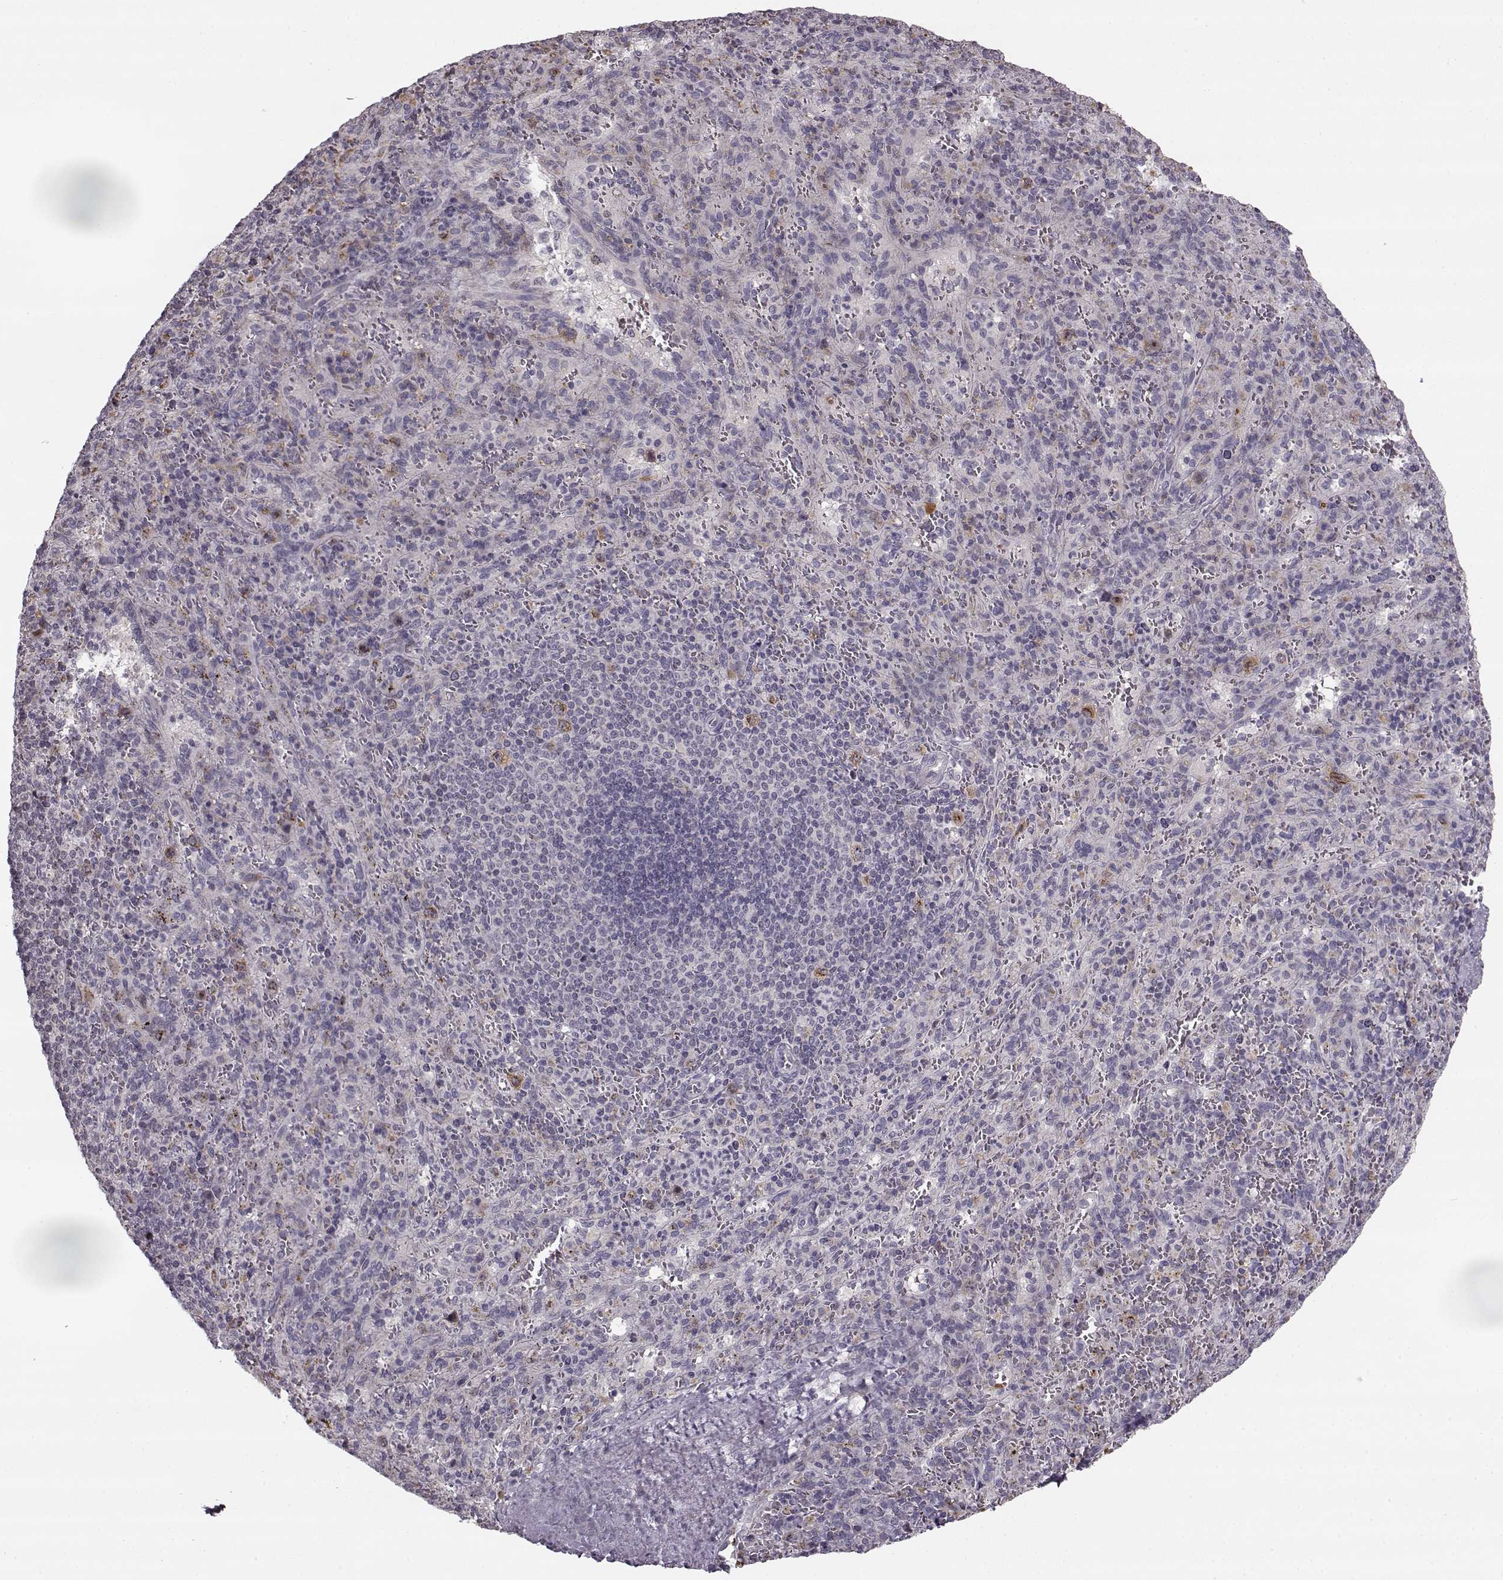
{"staining": {"intensity": "weak", "quantity": "<25%", "location": "cytoplasmic/membranous"}, "tissue": "spleen", "cell_type": "Cells in red pulp", "image_type": "normal", "snomed": [{"axis": "morphology", "description": "Normal tissue, NOS"}, {"axis": "topography", "description": "Spleen"}], "caption": "Immunohistochemistry photomicrograph of benign spleen stained for a protein (brown), which reveals no staining in cells in red pulp. Brightfield microscopy of immunohistochemistry stained with DAB (3,3'-diaminobenzidine) (brown) and hematoxylin (blue), captured at high magnification.", "gene": "HMMR", "patient": {"sex": "male", "age": 57}}